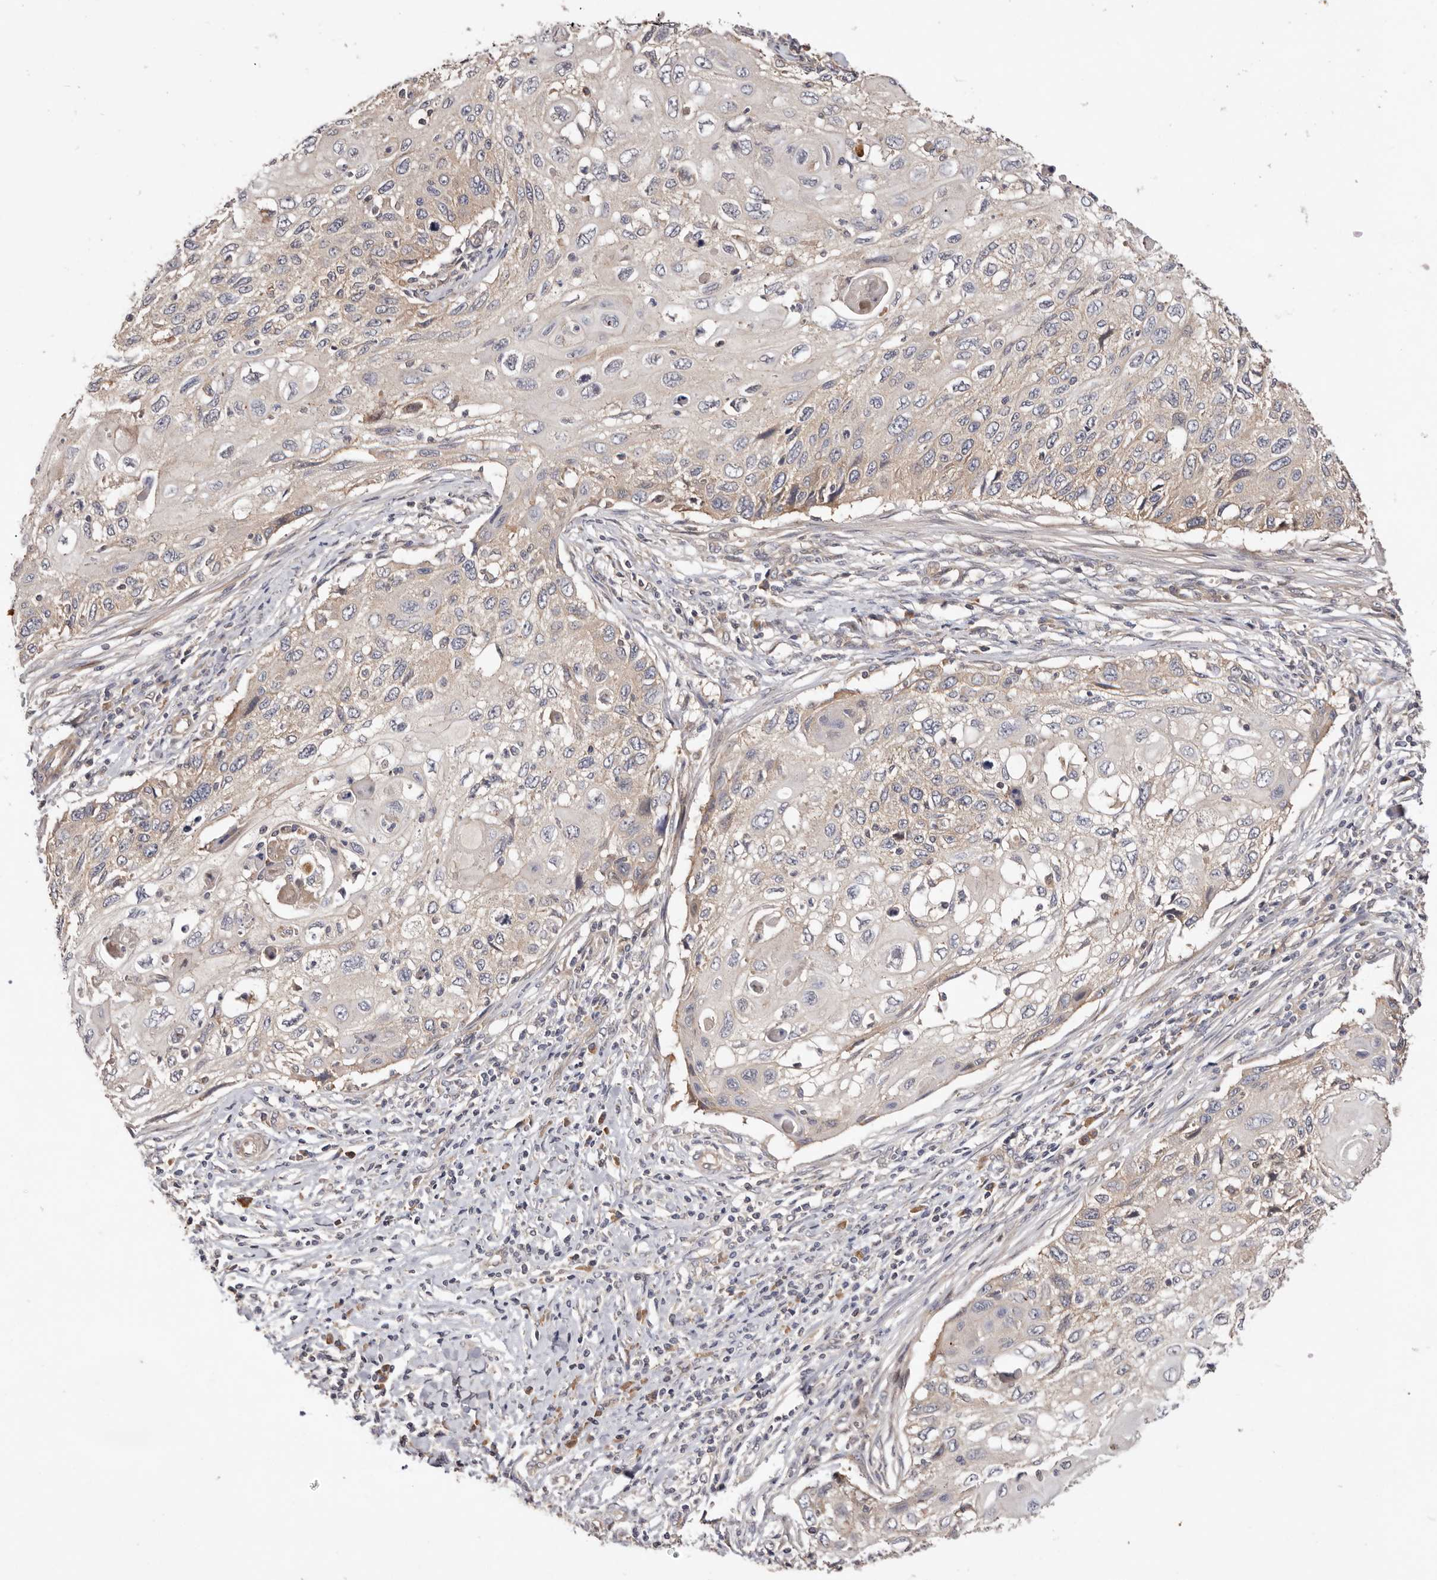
{"staining": {"intensity": "weak", "quantity": "<25%", "location": "cytoplasmic/membranous"}, "tissue": "cervical cancer", "cell_type": "Tumor cells", "image_type": "cancer", "snomed": [{"axis": "morphology", "description": "Squamous cell carcinoma, NOS"}, {"axis": "topography", "description": "Cervix"}], "caption": "A histopathology image of human squamous cell carcinoma (cervical) is negative for staining in tumor cells. The staining was performed using DAB to visualize the protein expression in brown, while the nuclei were stained in blue with hematoxylin (Magnification: 20x).", "gene": "DOP1A", "patient": {"sex": "female", "age": 70}}